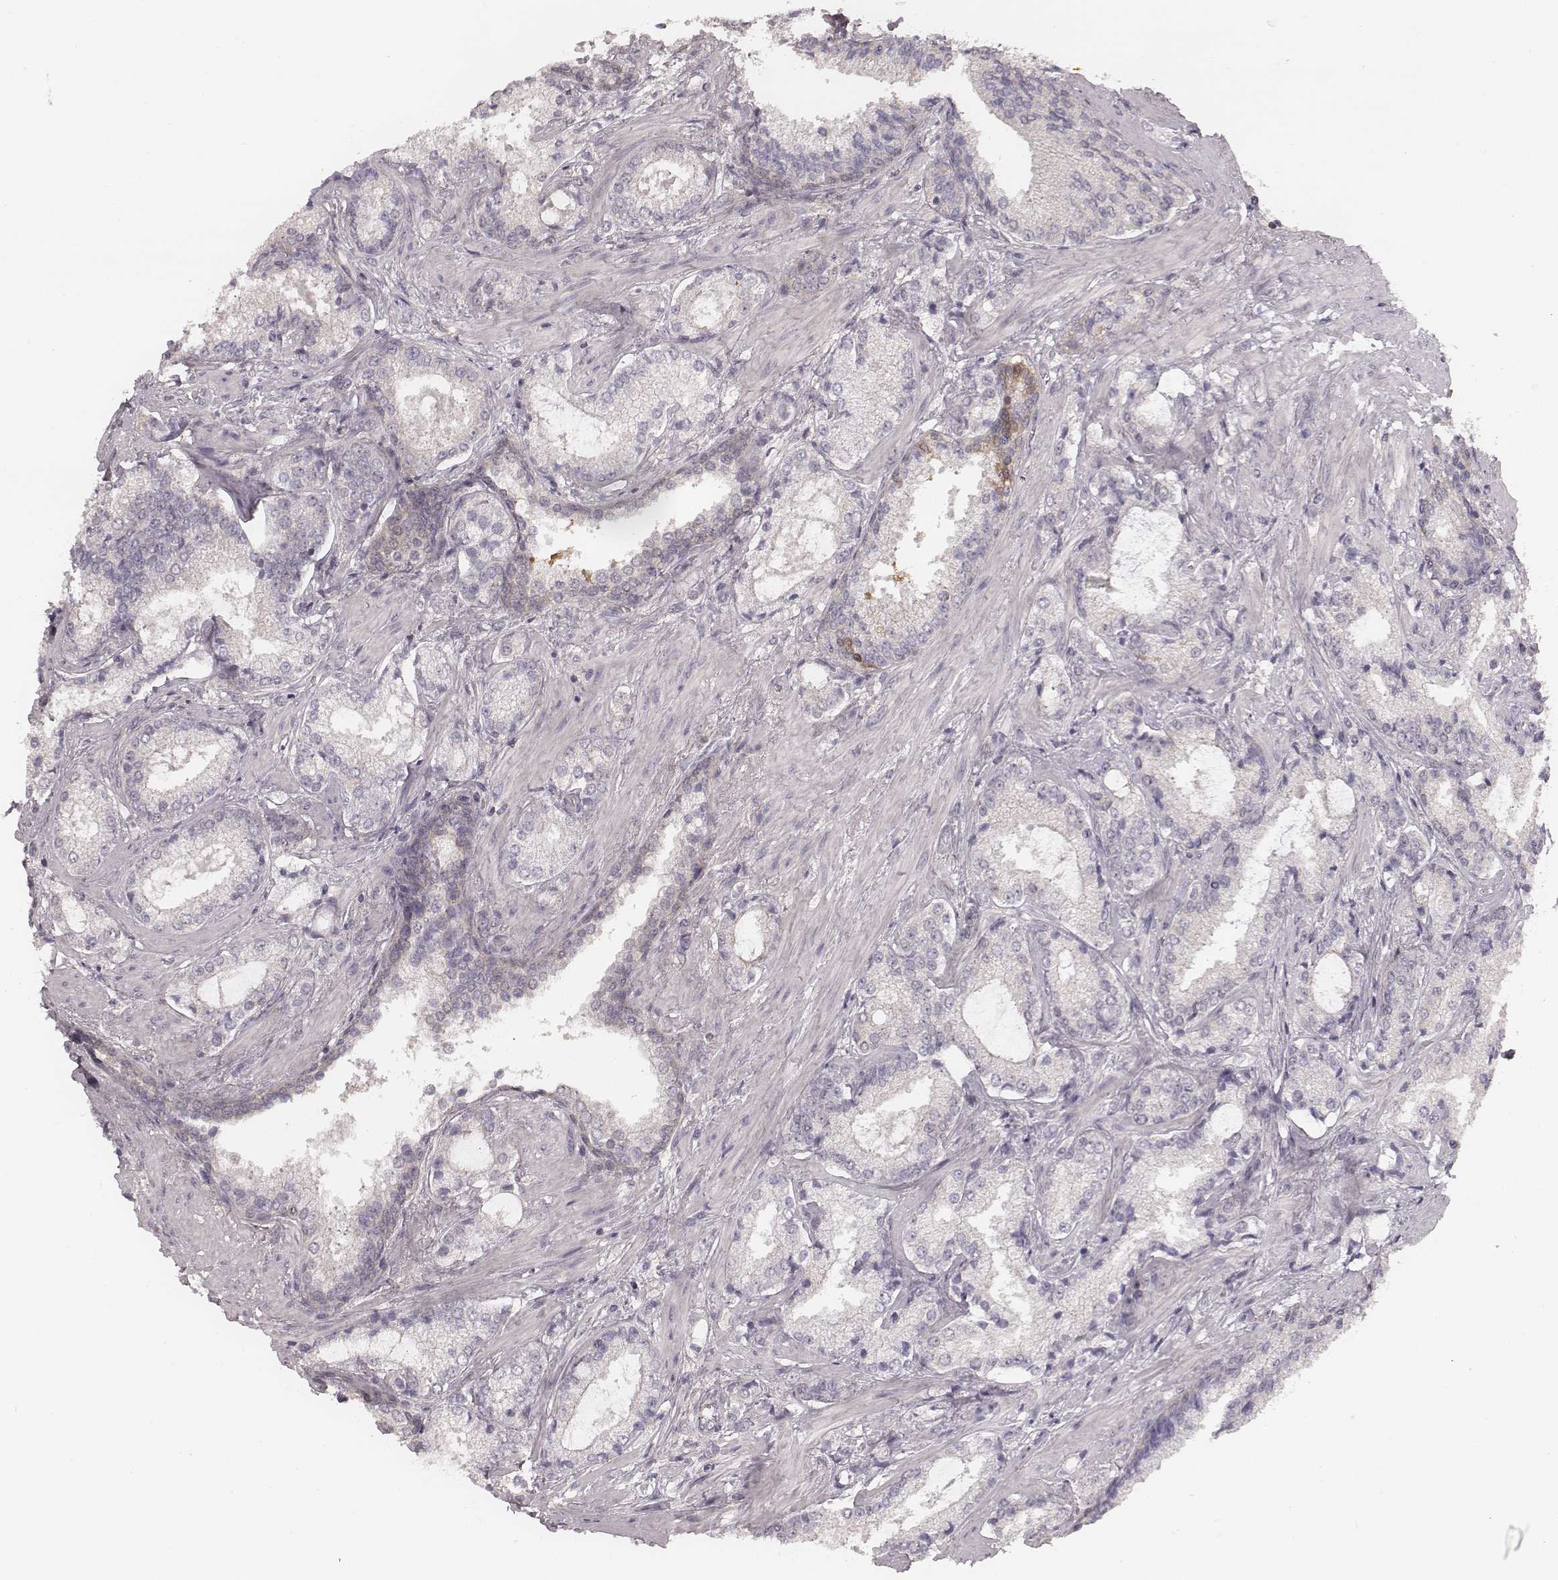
{"staining": {"intensity": "negative", "quantity": "none", "location": "none"}, "tissue": "prostate cancer", "cell_type": "Tumor cells", "image_type": "cancer", "snomed": [{"axis": "morphology", "description": "Adenocarcinoma, Low grade"}, {"axis": "topography", "description": "Prostate"}], "caption": "Human low-grade adenocarcinoma (prostate) stained for a protein using immunohistochemistry (IHC) exhibits no staining in tumor cells.", "gene": "TDRD5", "patient": {"sex": "male", "age": 56}}